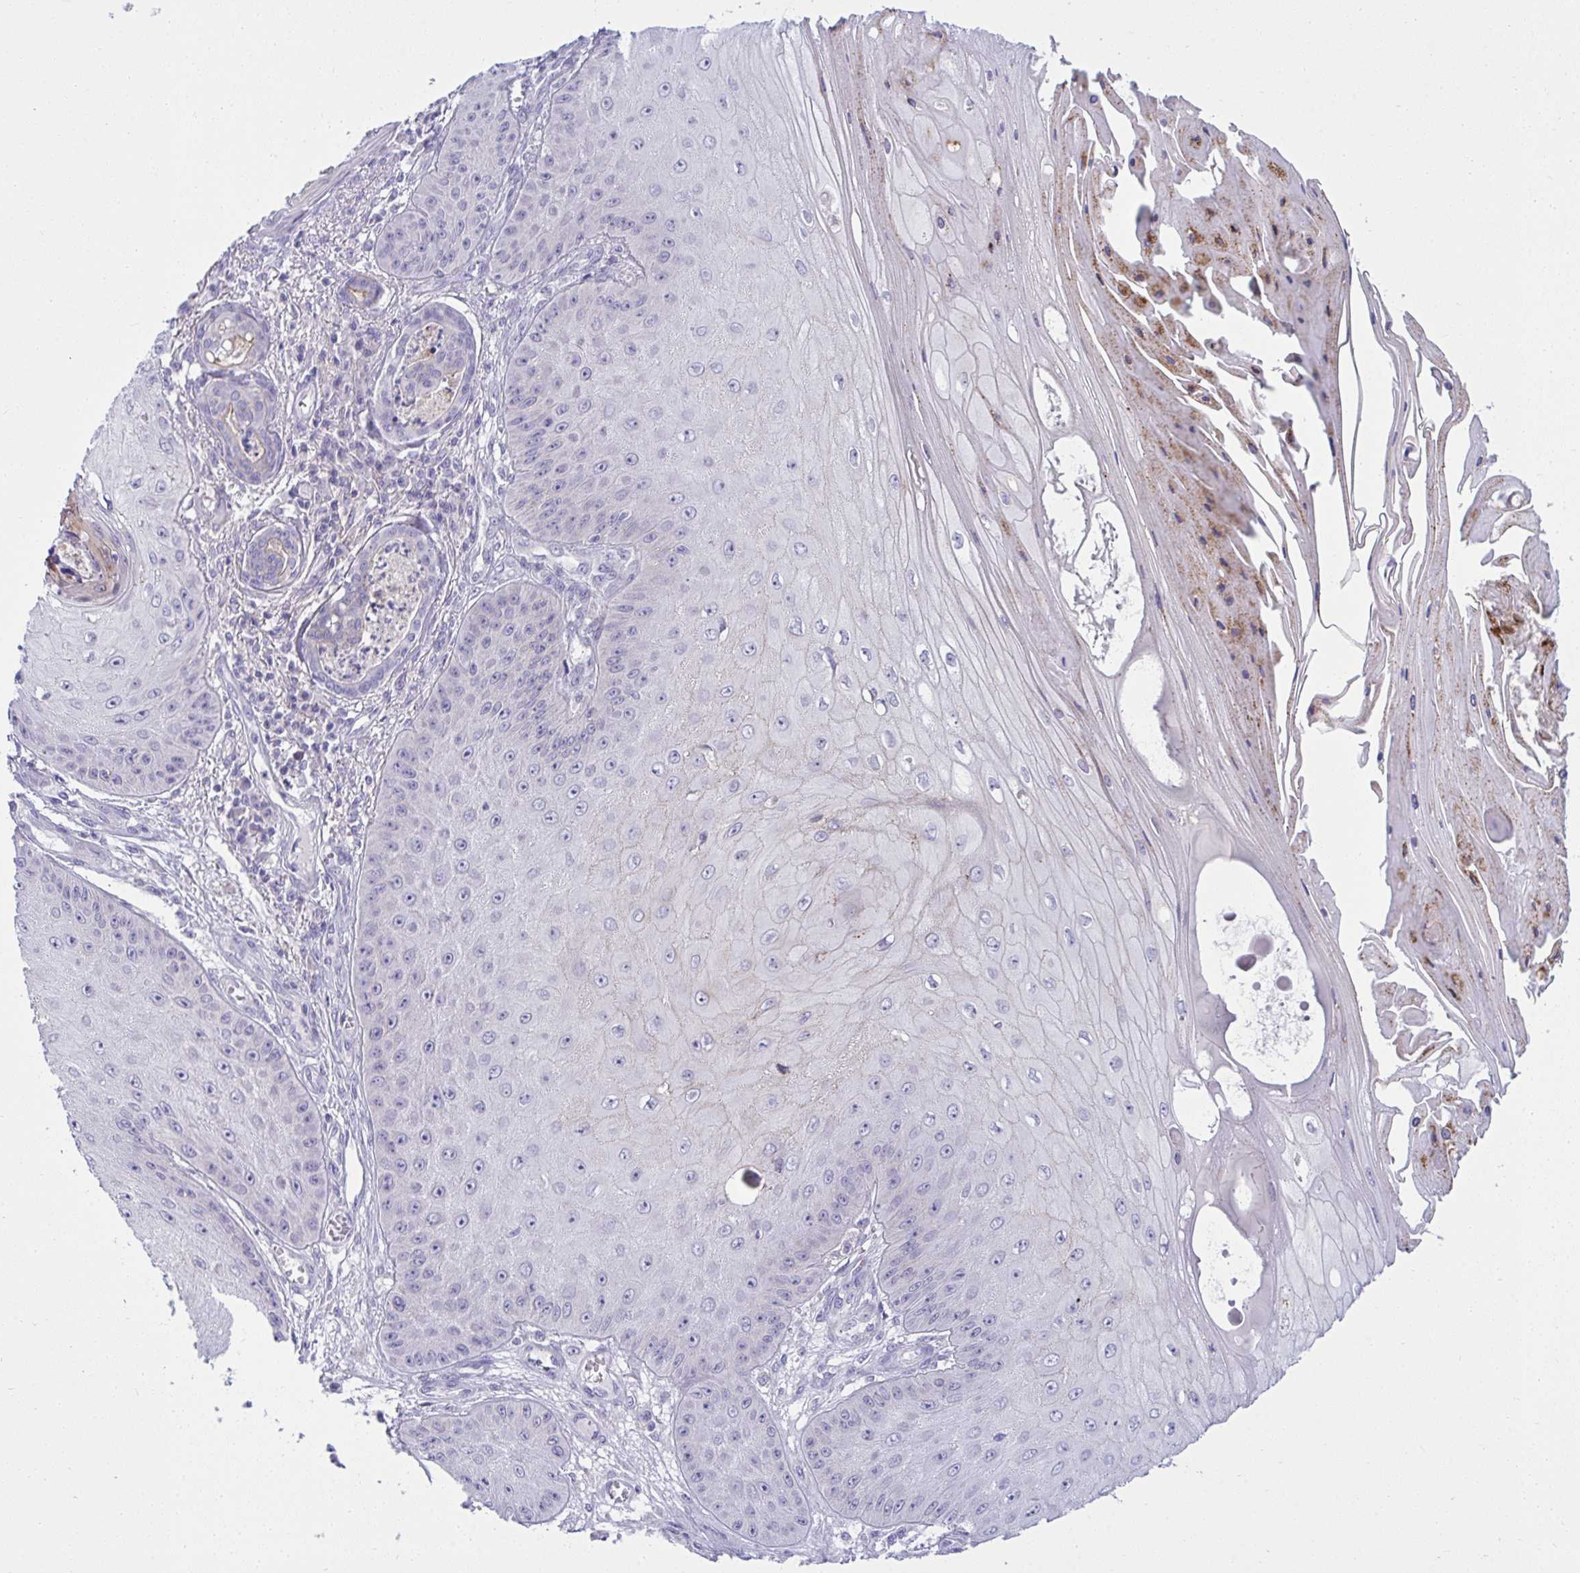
{"staining": {"intensity": "negative", "quantity": "none", "location": "none"}, "tissue": "skin cancer", "cell_type": "Tumor cells", "image_type": "cancer", "snomed": [{"axis": "morphology", "description": "Squamous cell carcinoma, NOS"}, {"axis": "topography", "description": "Skin"}], "caption": "Immunohistochemical staining of human skin cancer (squamous cell carcinoma) shows no significant staining in tumor cells.", "gene": "RGPD5", "patient": {"sex": "male", "age": 70}}